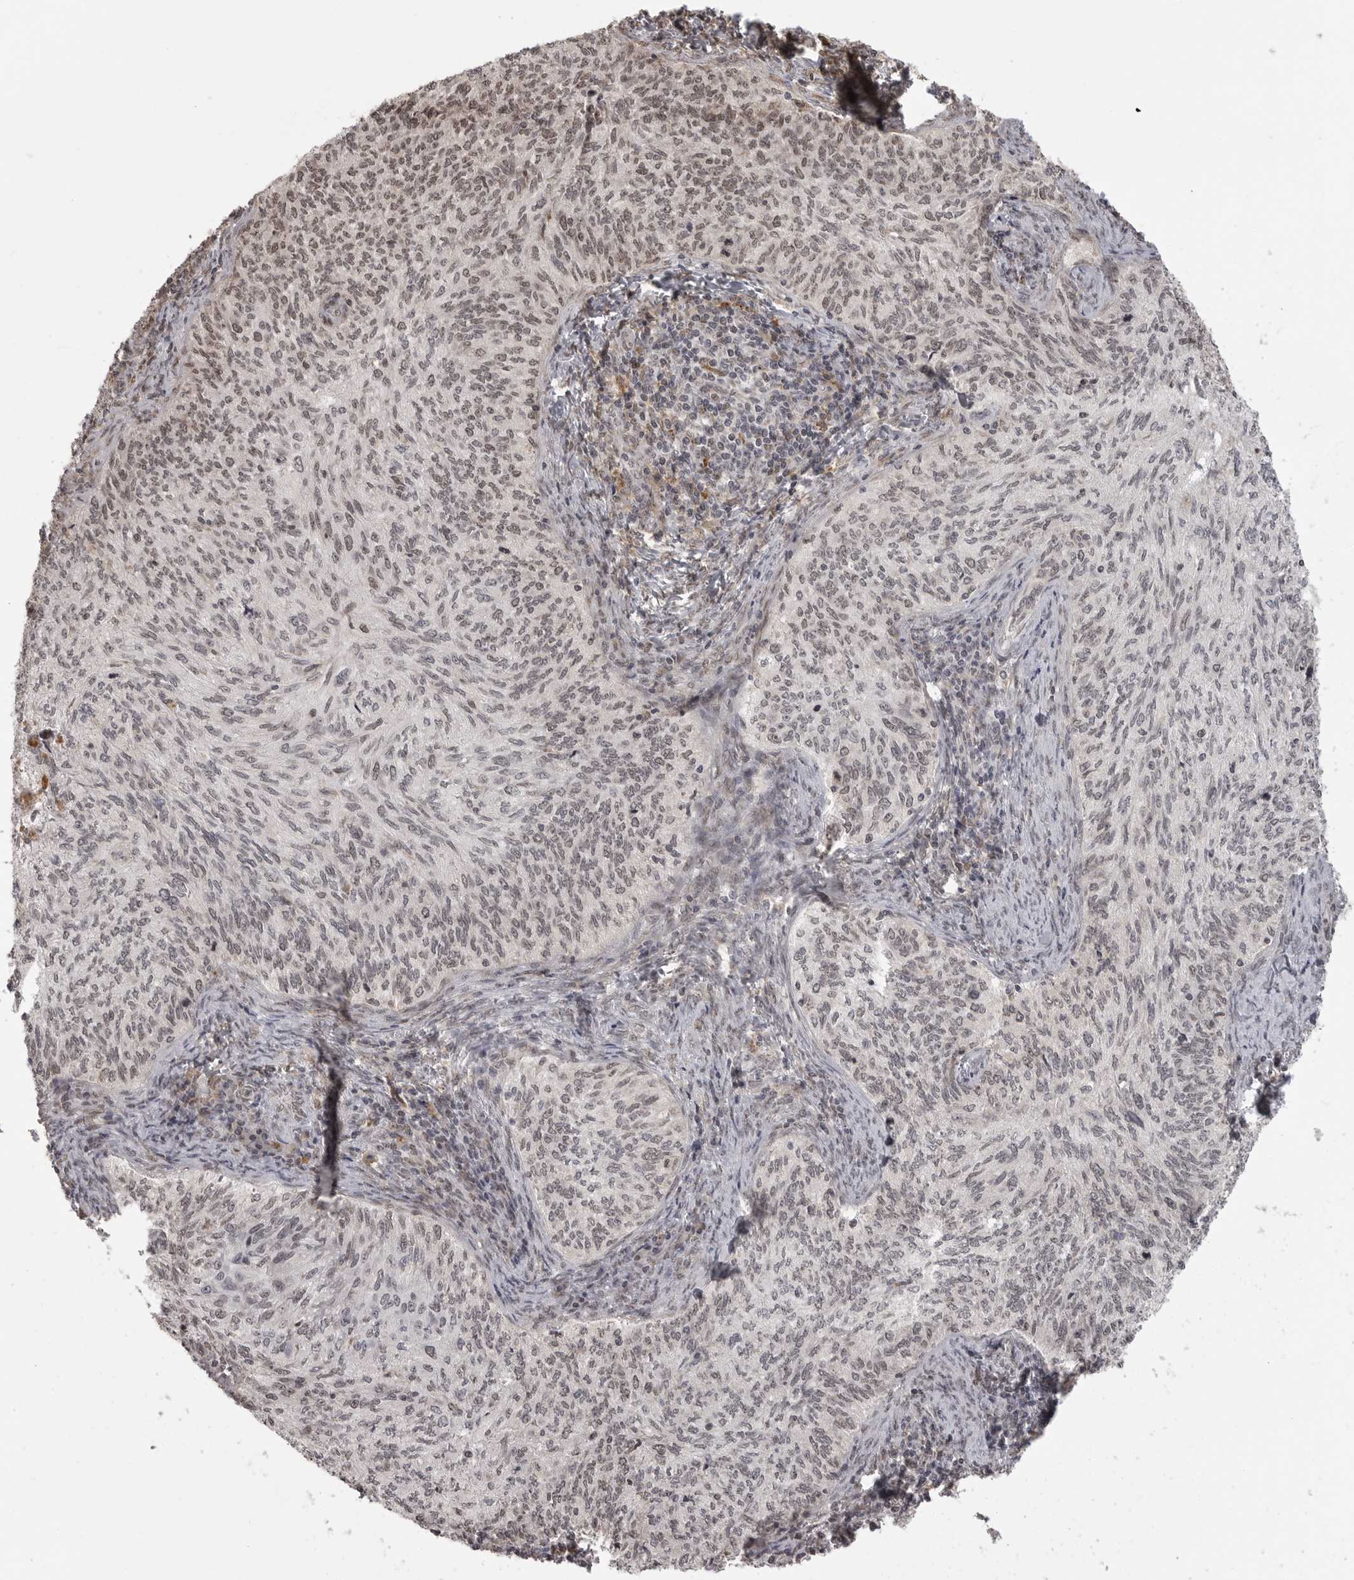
{"staining": {"intensity": "weak", "quantity": "<25%", "location": "nuclear"}, "tissue": "cervical cancer", "cell_type": "Tumor cells", "image_type": "cancer", "snomed": [{"axis": "morphology", "description": "Squamous cell carcinoma, NOS"}, {"axis": "topography", "description": "Cervix"}], "caption": "An image of human cervical cancer is negative for staining in tumor cells.", "gene": "ISG20L2", "patient": {"sex": "female", "age": 30}}